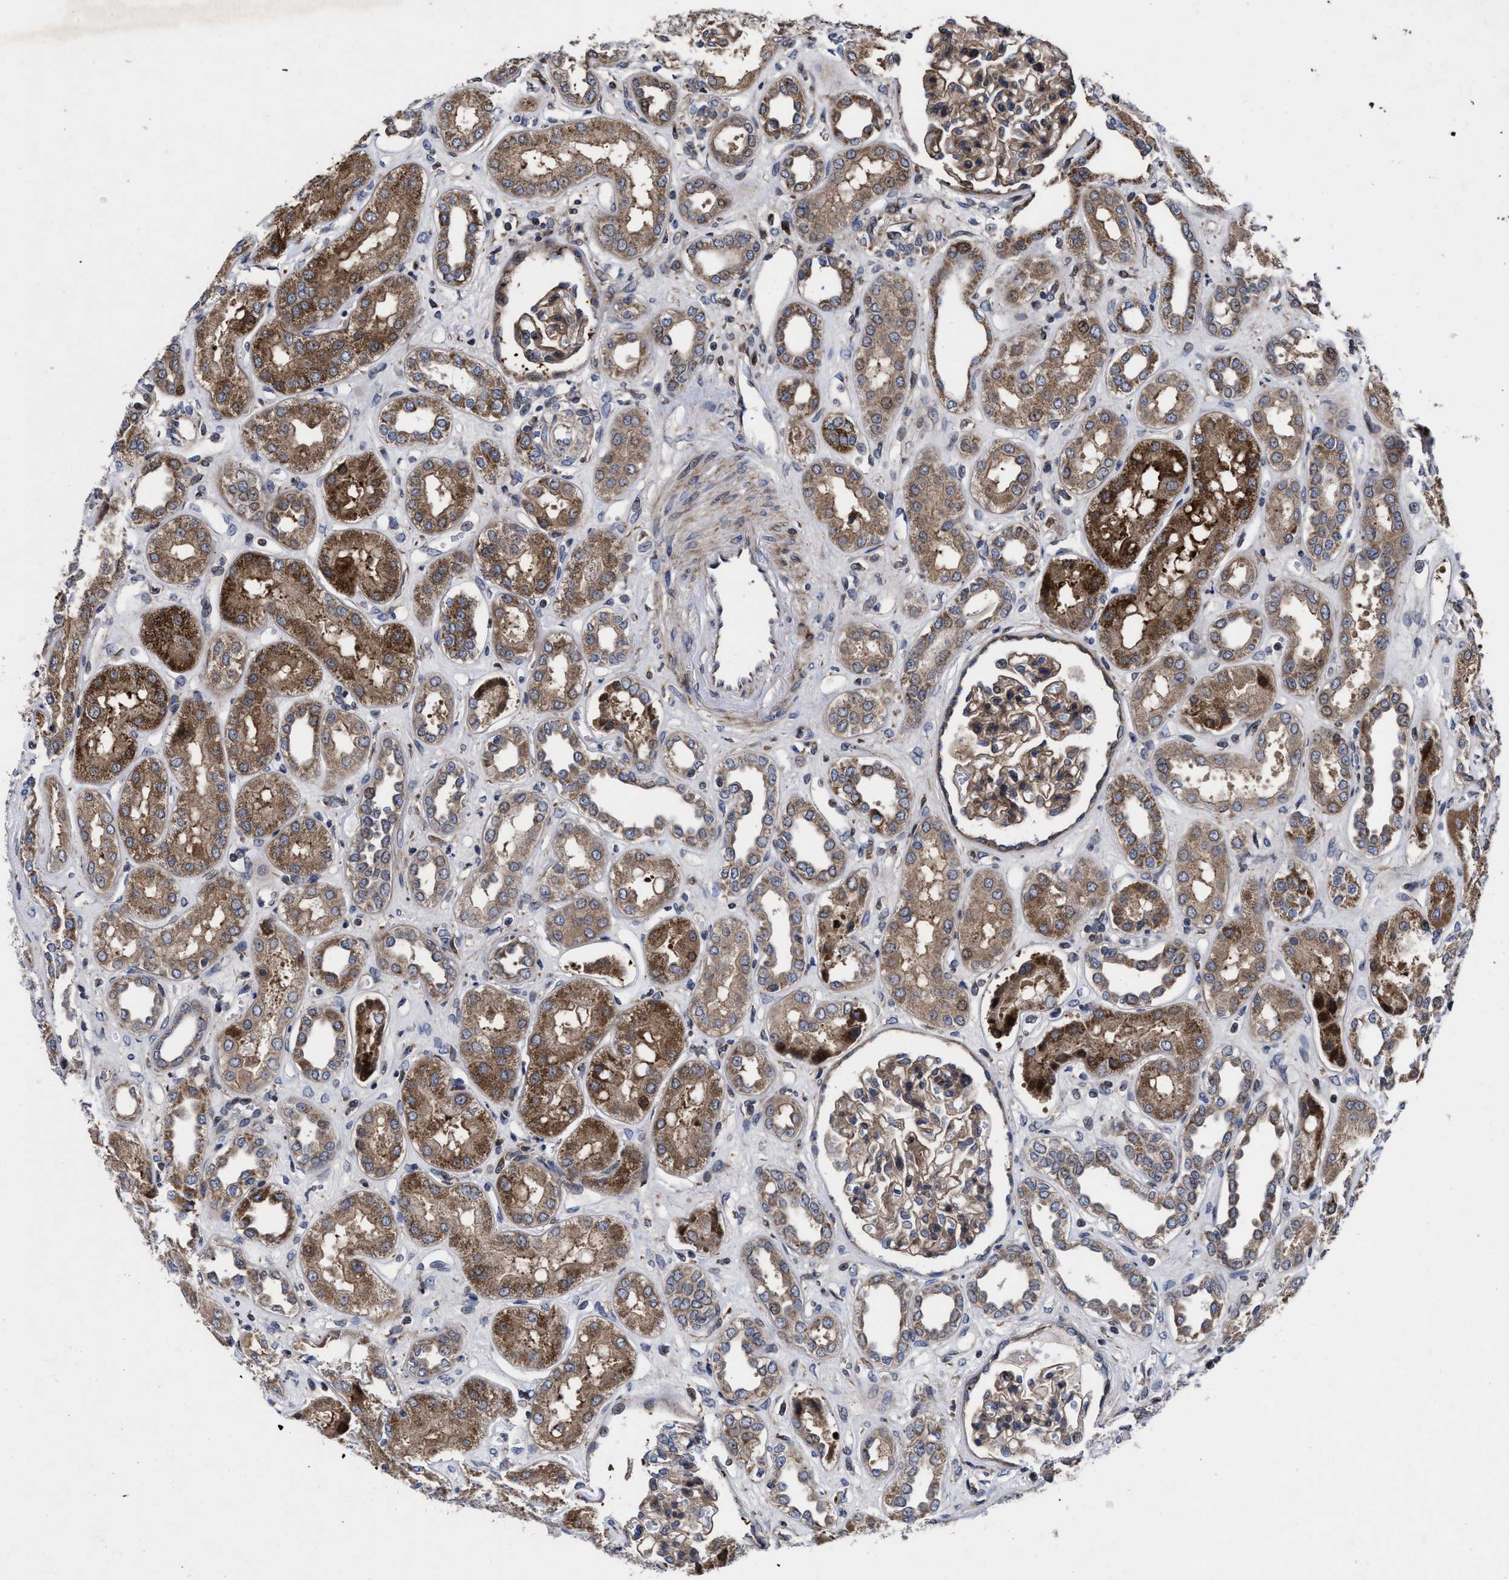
{"staining": {"intensity": "moderate", "quantity": ">75%", "location": "cytoplasmic/membranous"}, "tissue": "kidney", "cell_type": "Cells in glomeruli", "image_type": "normal", "snomed": [{"axis": "morphology", "description": "Normal tissue, NOS"}, {"axis": "topography", "description": "Kidney"}], "caption": "This image exhibits benign kidney stained with IHC to label a protein in brown. The cytoplasmic/membranous of cells in glomeruli show moderate positivity for the protein. Nuclei are counter-stained blue.", "gene": "MRPL50", "patient": {"sex": "male", "age": 59}}